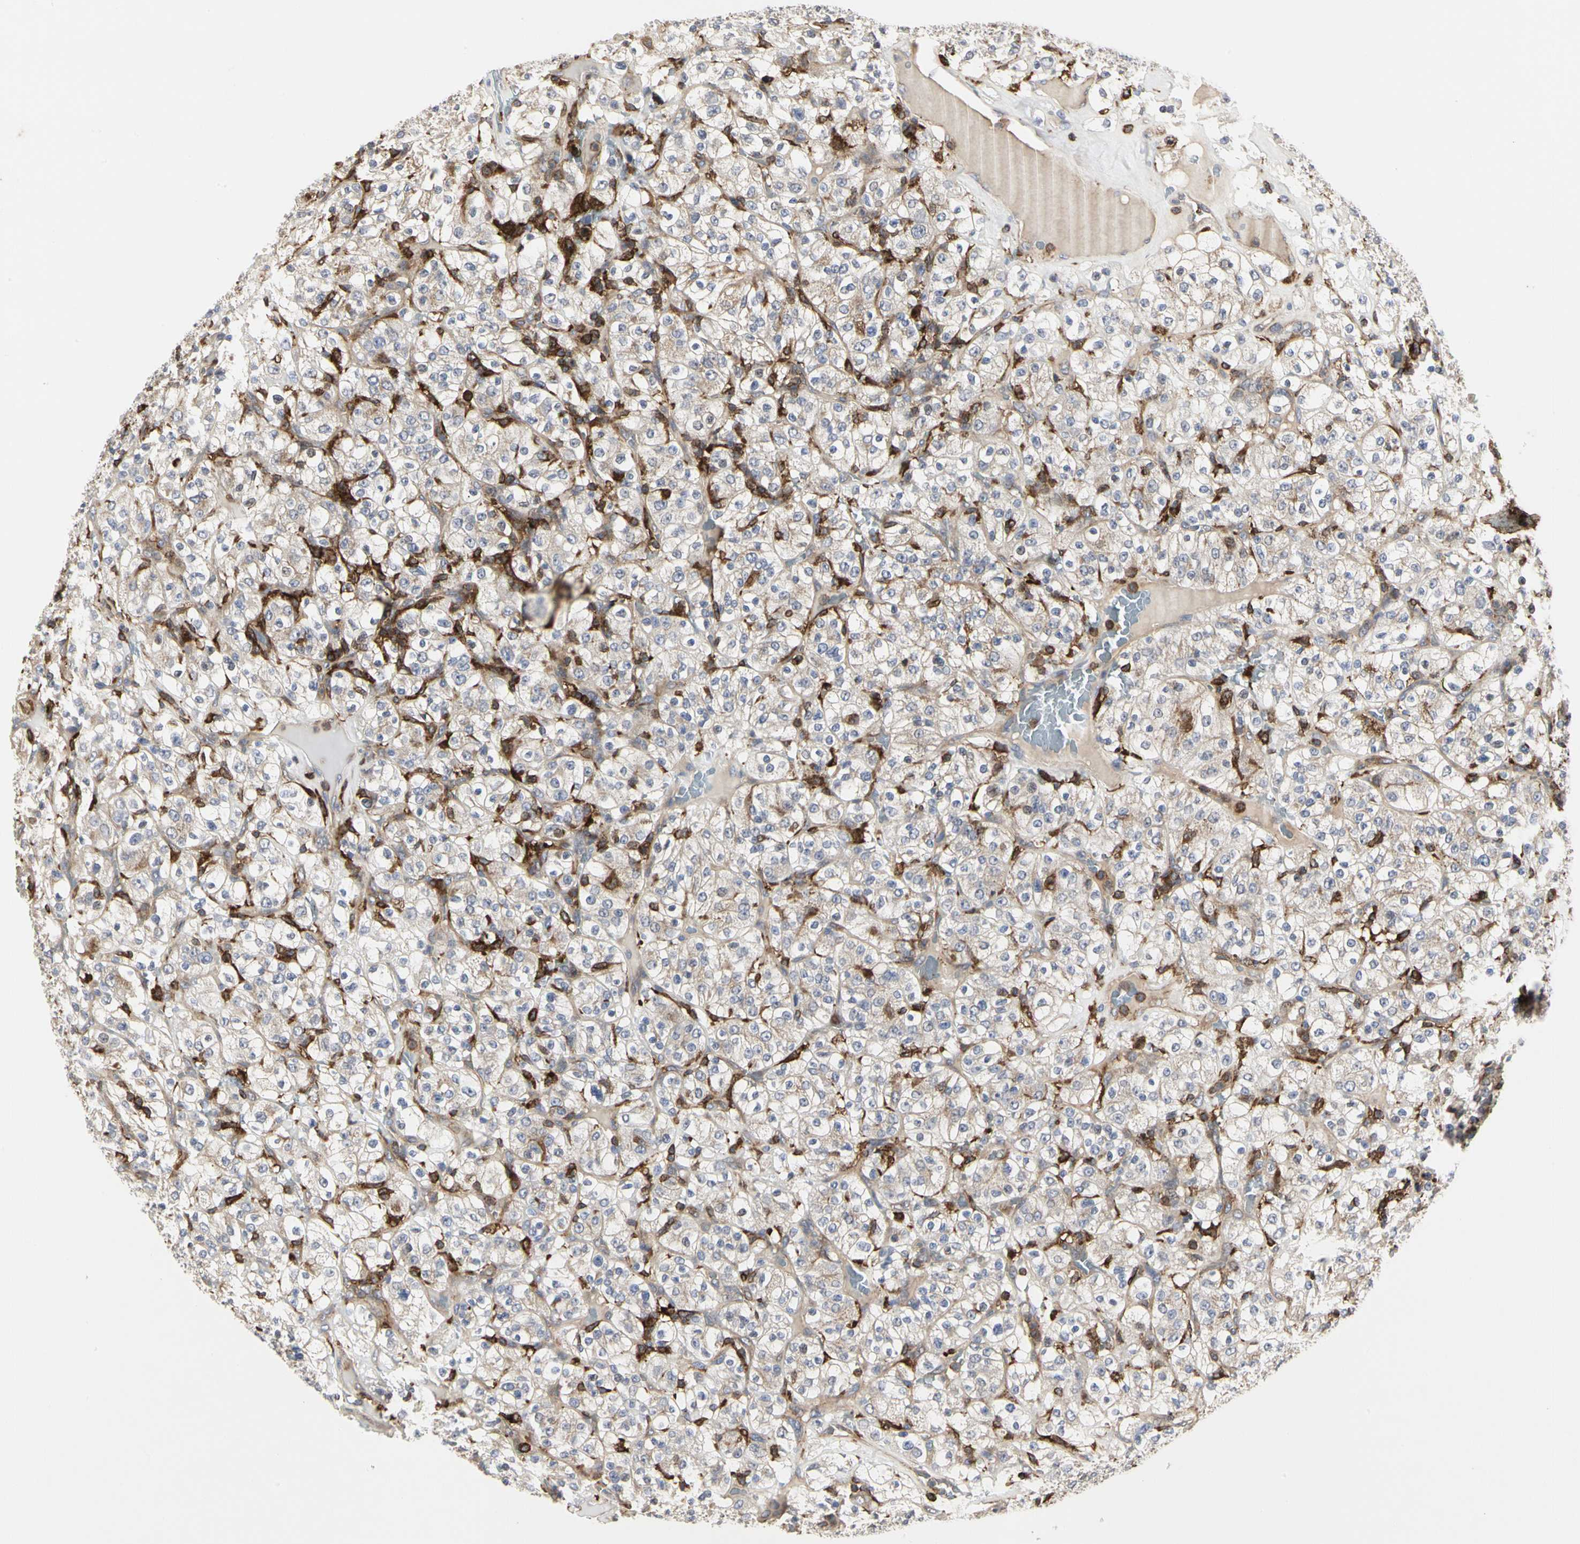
{"staining": {"intensity": "weak", "quantity": "25%-75%", "location": "cytoplasmic/membranous"}, "tissue": "renal cancer", "cell_type": "Tumor cells", "image_type": "cancer", "snomed": [{"axis": "morphology", "description": "Normal tissue, NOS"}, {"axis": "morphology", "description": "Adenocarcinoma, NOS"}, {"axis": "topography", "description": "Kidney"}], "caption": "Adenocarcinoma (renal) tissue shows weak cytoplasmic/membranous expression in approximately 25%-75% of tumor cells, visualized by immunohistochemistry.", "gene": "NAPG", "patient": {"sex": "female", "age": 72}}